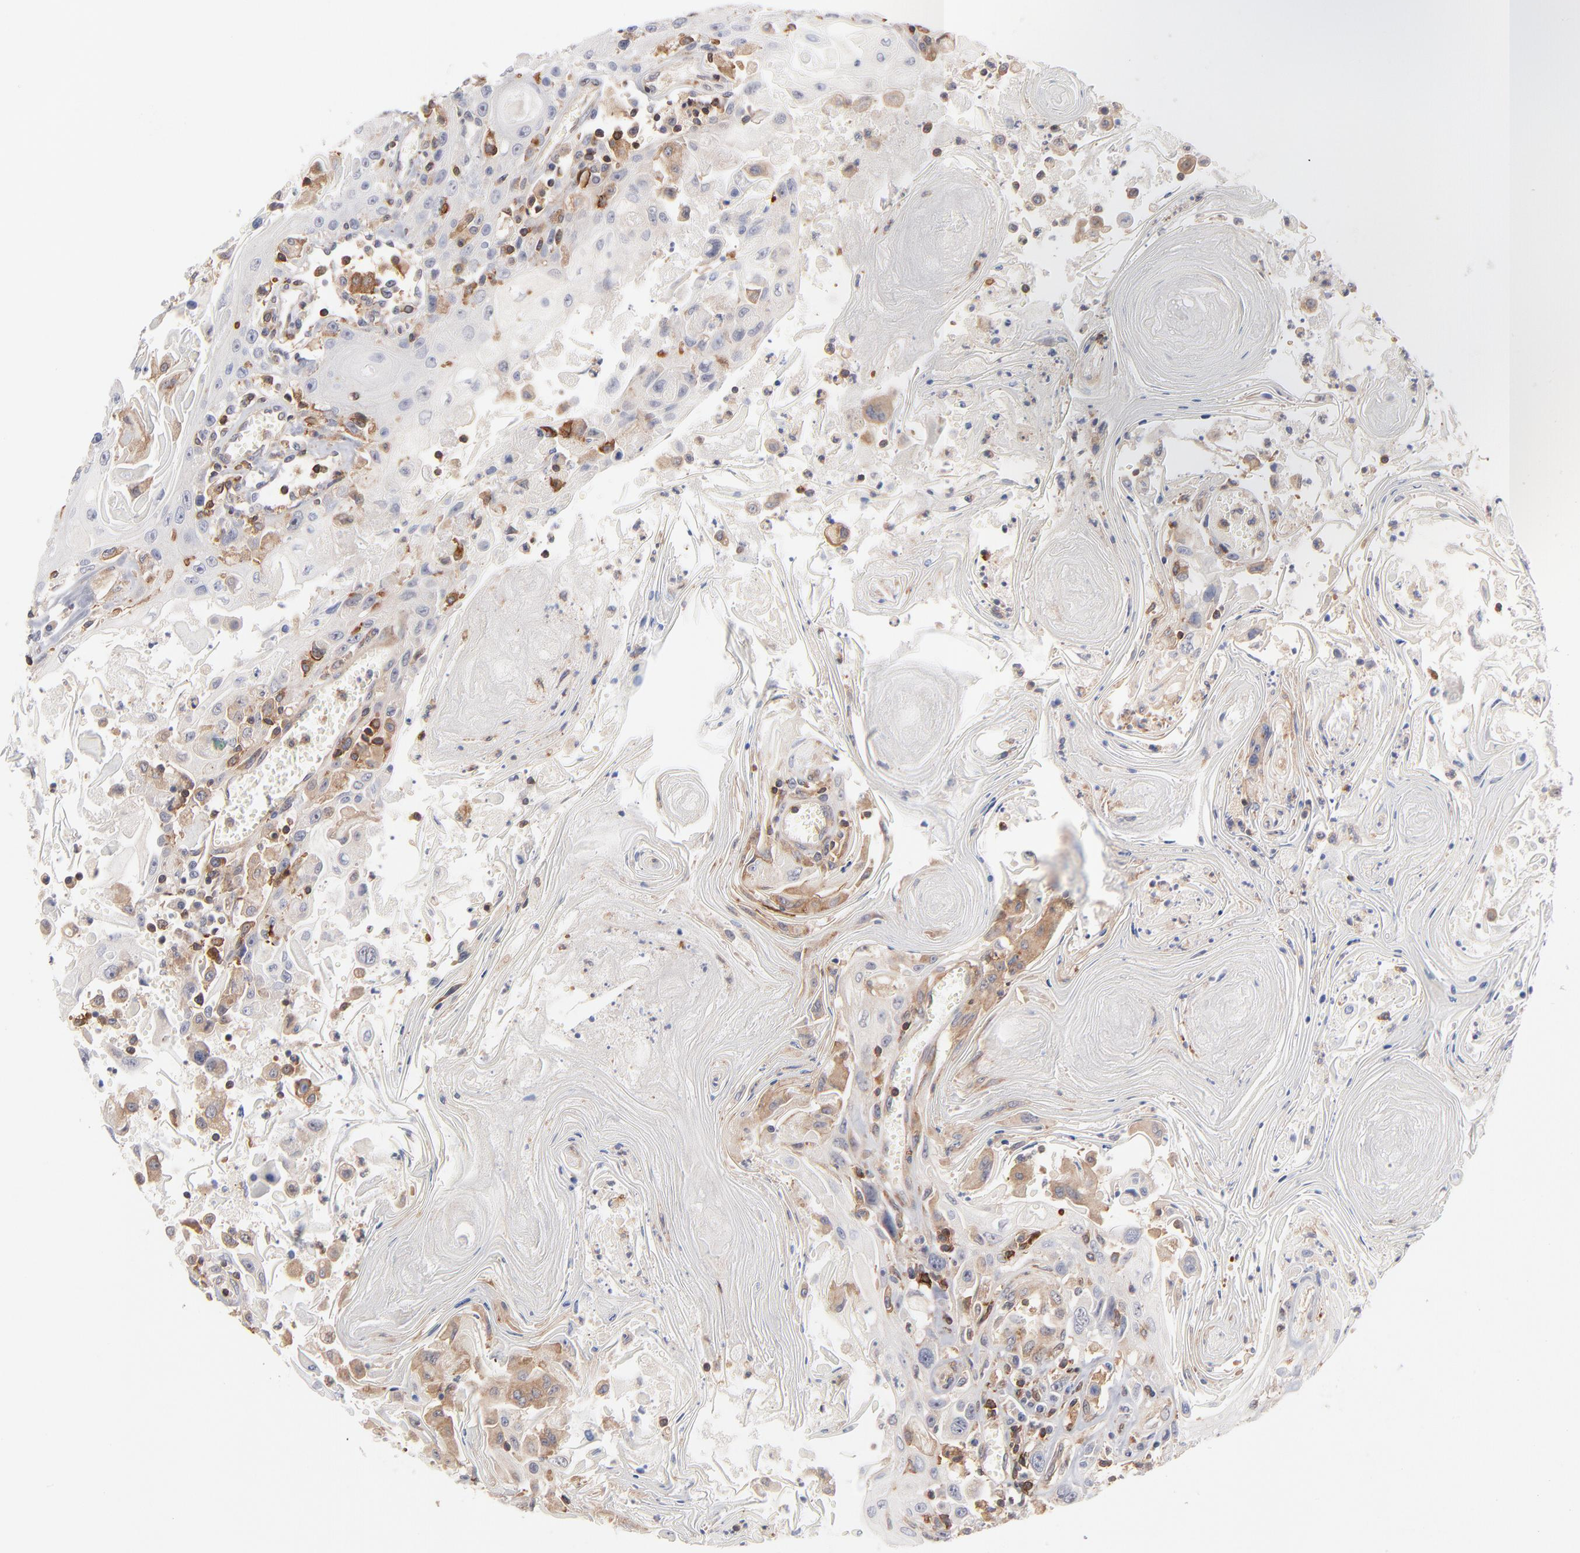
{"staining": {"intensity": "weak", "quantity": "<25%", "location": "cytoplasmic/membranous"}, "tissue": "head and neck cancer", "cell_type": "Tumor cells", "image_type": "cancer", "snomed": [{"axis": "morphology", "description": "Squamous cell carcinoma, NOS"}, {"axis": "topography", "description": "Oral tissue"}, {"axis": "topography", "description": "Head-Neck"}], "caption": "Immunohistochemistry (IHC) of human head and neck squamous cell carcinoma exhibits no expression in tumor cells. (Brightfield microscopy of DAB immunohistochemistry at high magnification).", "gene": "WIPF1", "patient": {"sex": "female", "age": 76}}